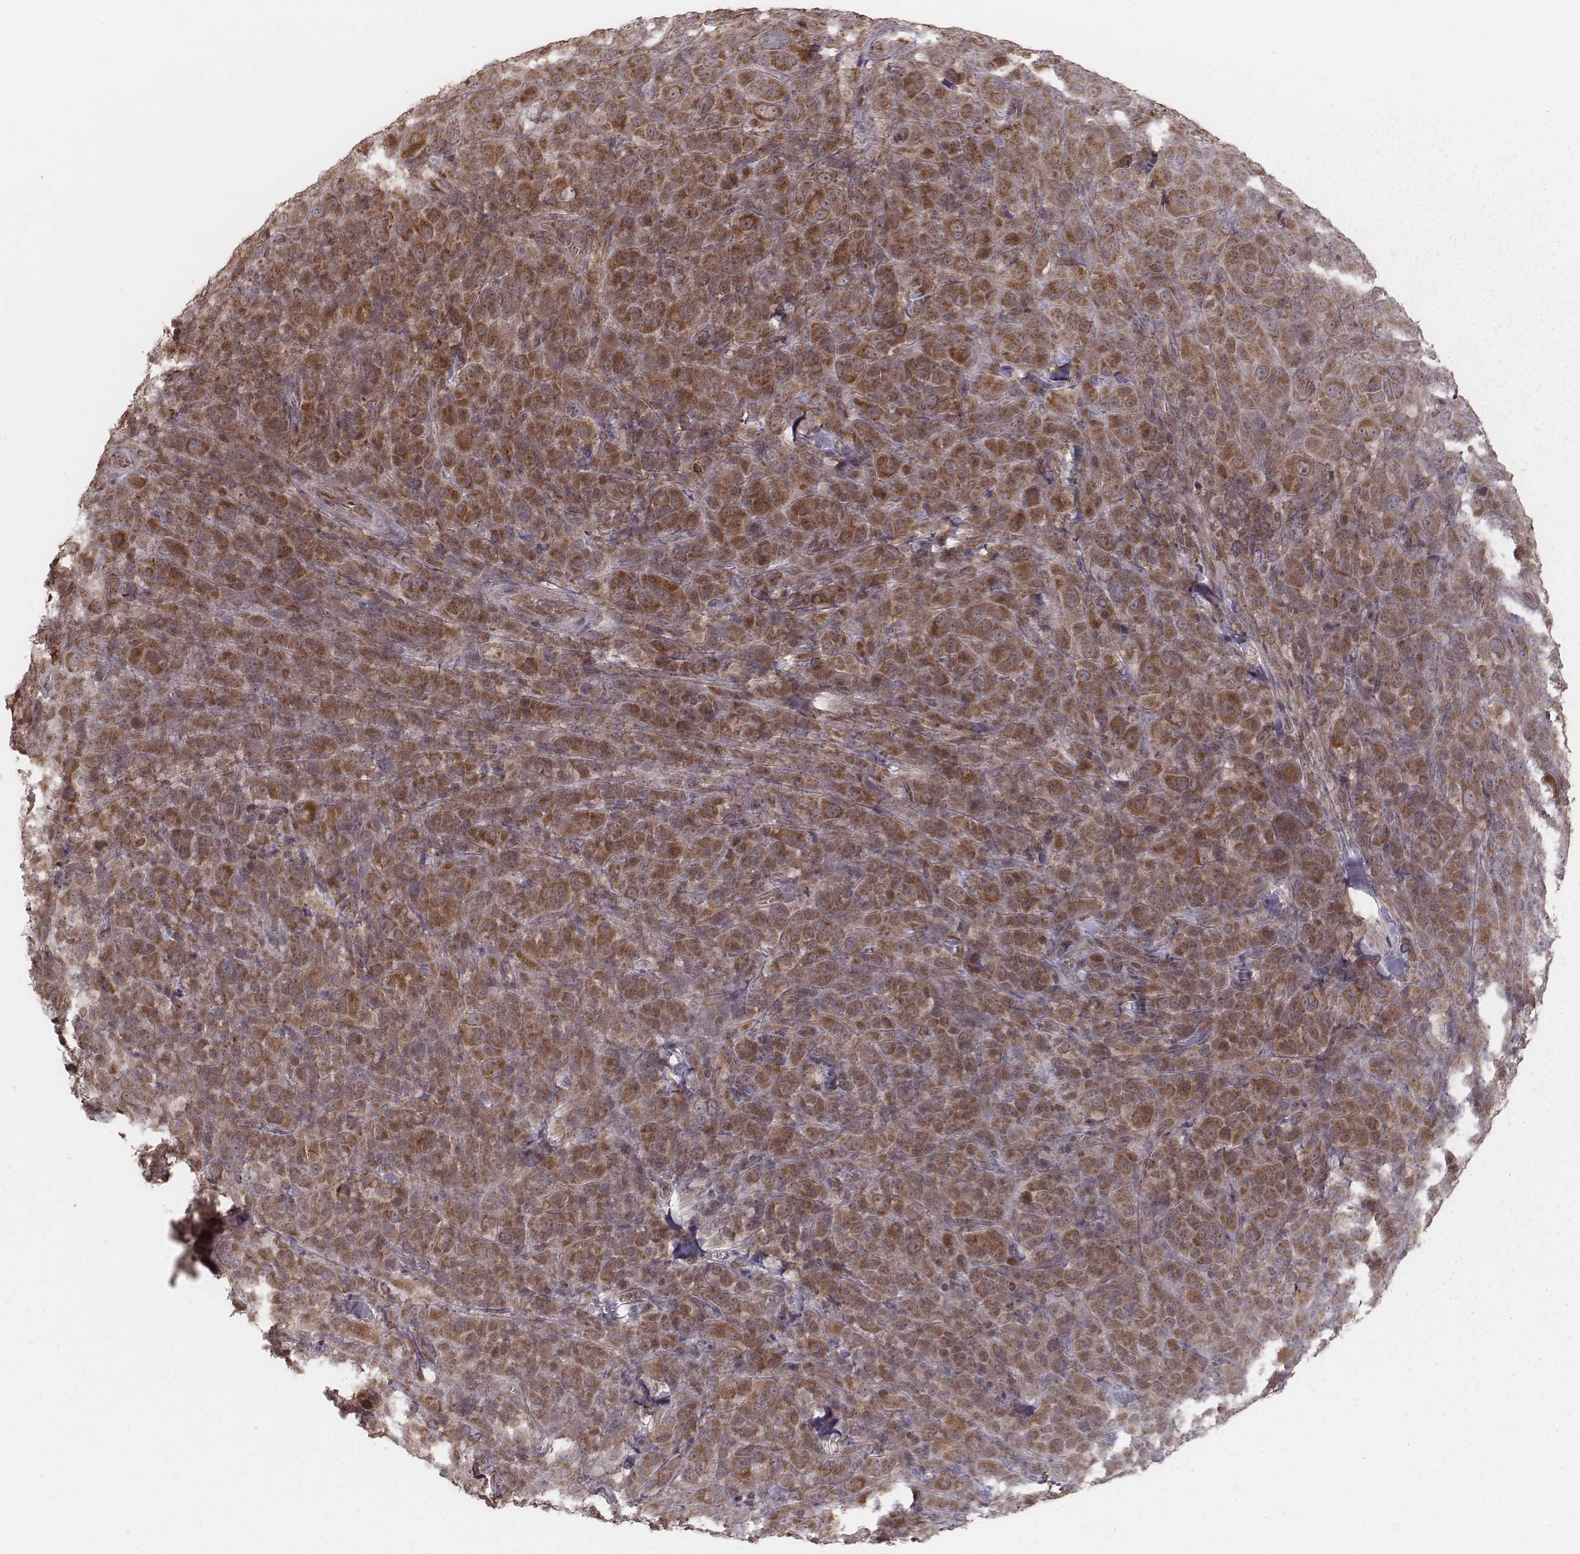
{"staining": {"intensity": "moderate", "quantity": ">75%", "location": "cytoplasmic/membranous"}, "tissue": "melanoma", "cell_type": "Tumor cells", "image_type": "cancer", "snomed": [{"axis": "morphology", "description": "Malignant melanoma, NOS"}, {"axis": "topography", "description": "Skin"}], "caption": "This is an image of IHC staining of malignant melanoma, which shows moderate expression in the cytoplasmic/membranous of tumor cells.", "gene": "MYO19", "patient": {"sex": "female", "age": 87}}